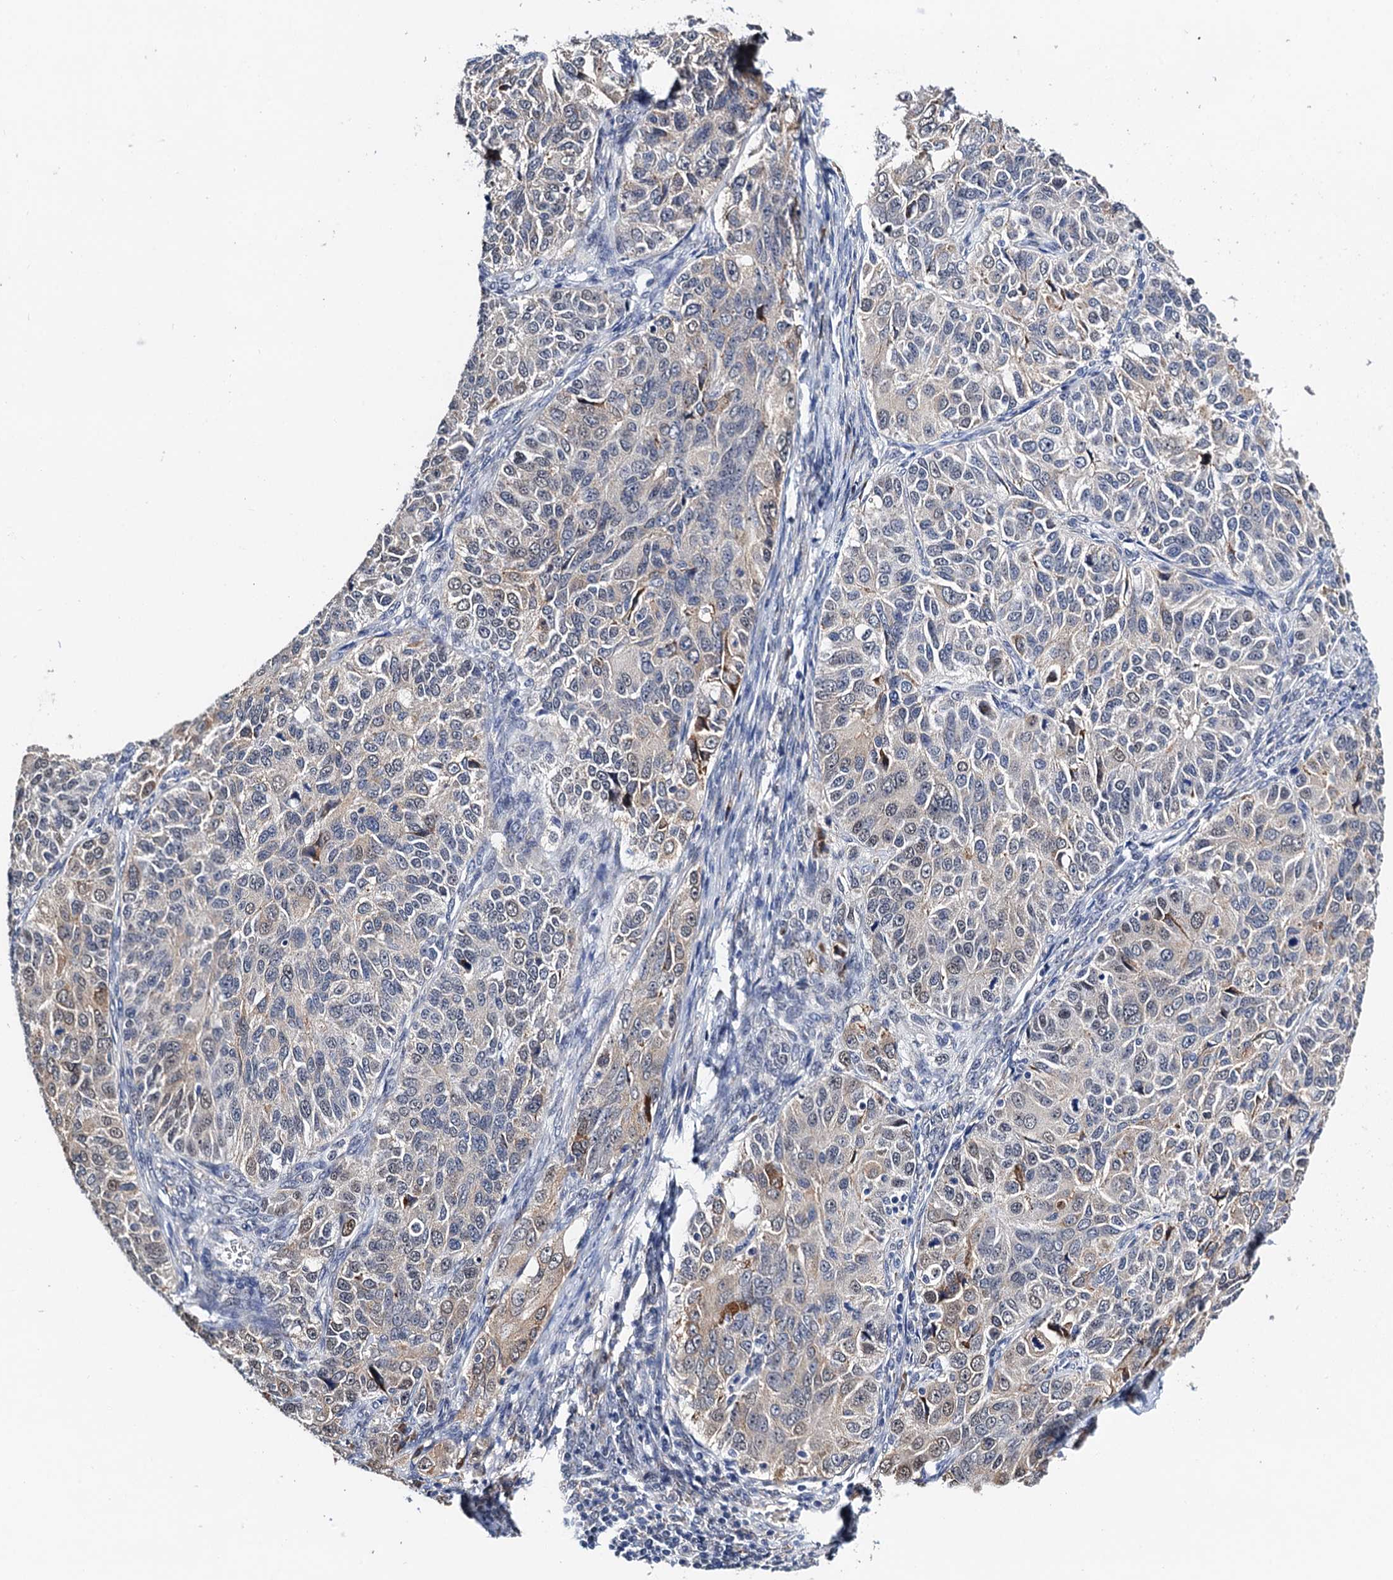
{"staining": {"intensity": "moderate", "quantity": "<25%", "location": "cytoplasmic/membranous,nuclear"}, "tissue": "ovarian cancer", "cell_type": "Tumor cells", "image_type": "cancer", "snomed": [{"axis": "morphology", "description": "Carcinoma, endometroid"}, {"axis": "topography", "description": "Ovary"}], "caption": "This micrograph displays endometroid carcinoma (ovarian) stained with immunohistochemistry to label a protein in brown. The cytoplasmic/membranous and nuclear of tumor cells show moderate positivity for the protein. Nuclei are counter-stained blue.", "gene": "SLC7A10", "patient": {"sex": "female", "age": 51}}